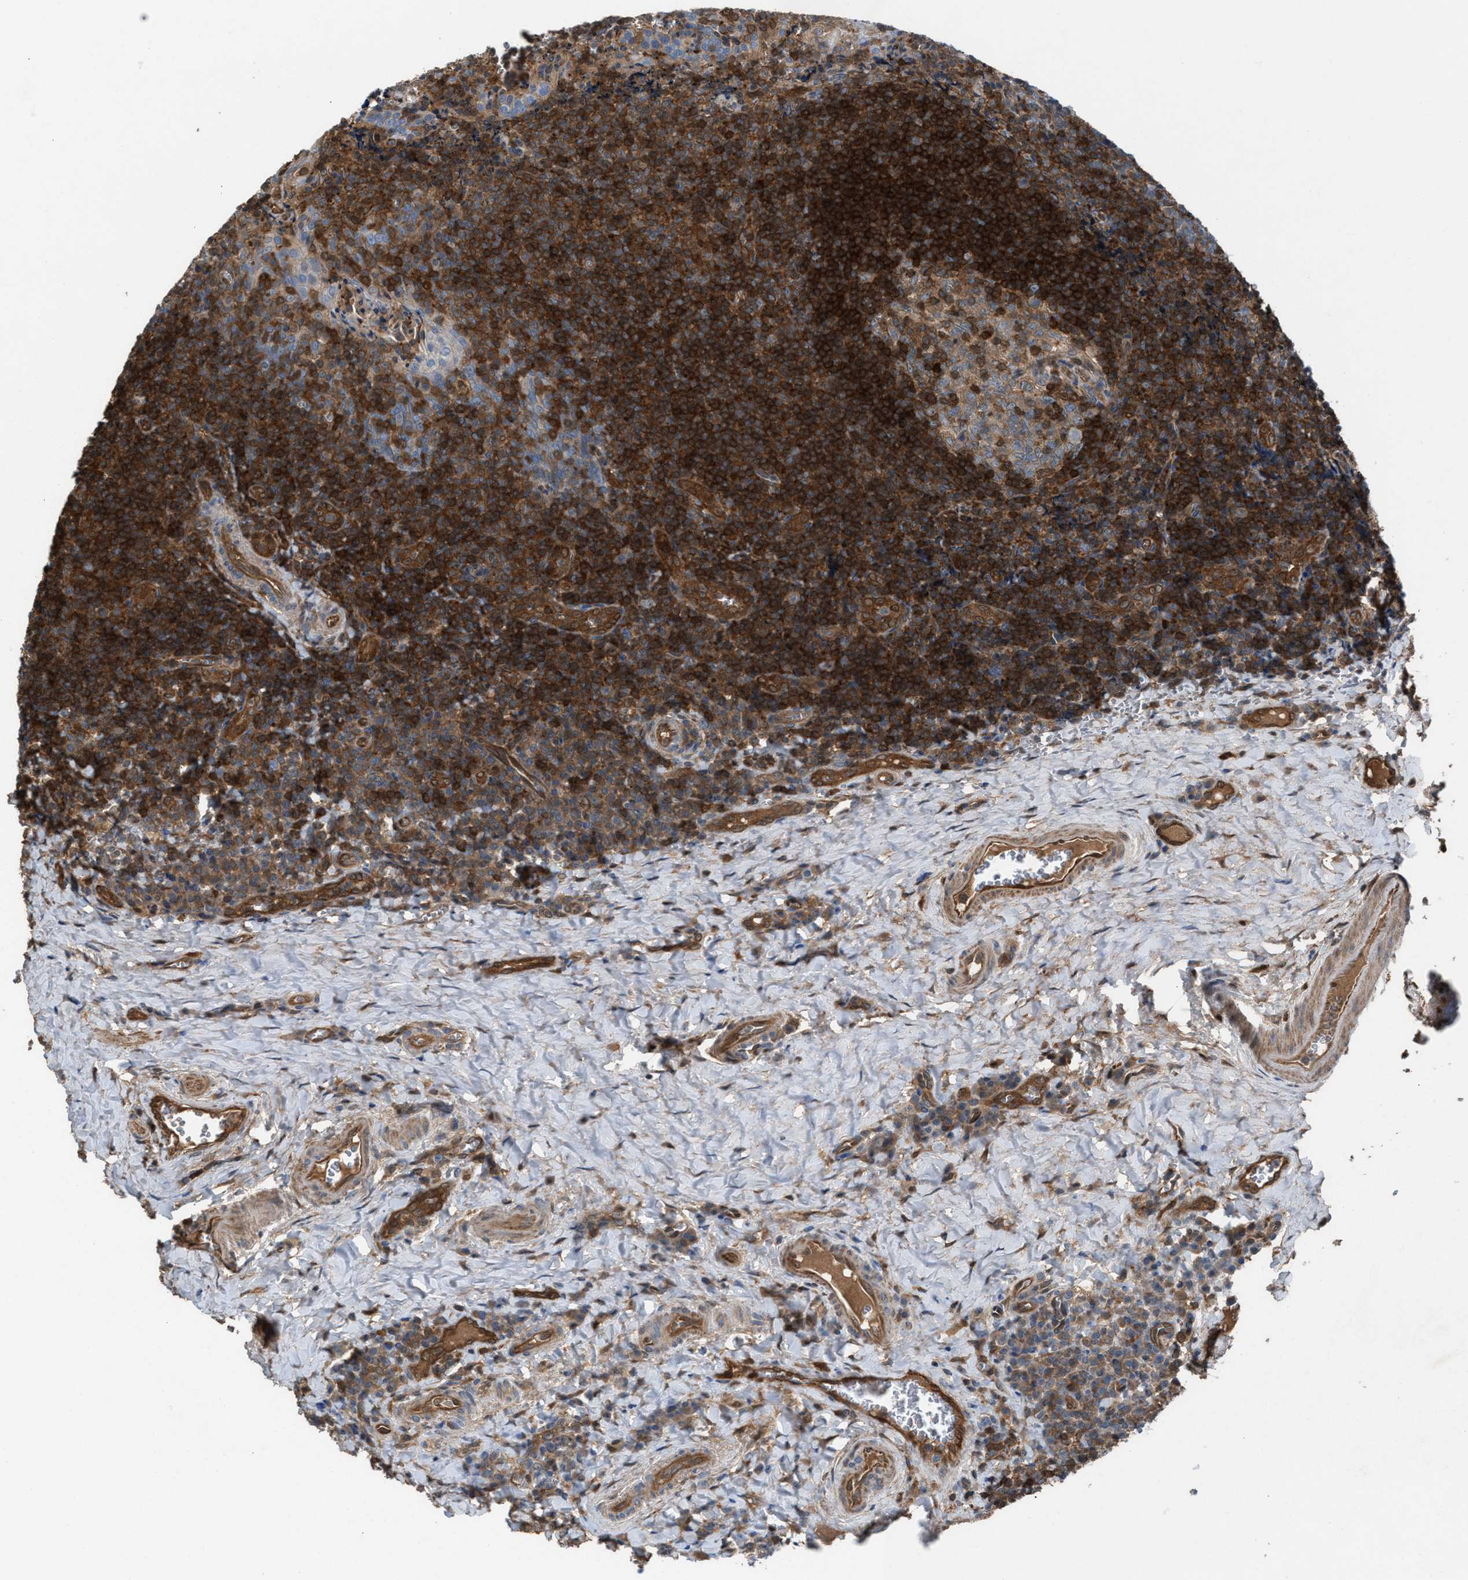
{"staining": {"intensity": "strong", "quantity": "<25%", "location": "cytoplasmic/membranous"}, "tissue": "tonsil", "cell_type": "Germinal center cells", "image_type": "normal", "snomed": [{"axis": "morphology", "description": "Normal tissue, NOS"}, {"axis": "morphology", "description": "Inflammation, NOS"}, {"axis": "topography", "description": "Tonsil"}], "caption": "Approximately <25% of germinal center cells in normal human tonsil exhibit strong cytoplasmic/membranous protein positivity as visualized by brown immunohistochemical staining.", "gene": "TPK1", "patient": {"sex": "female", "age": 31}}